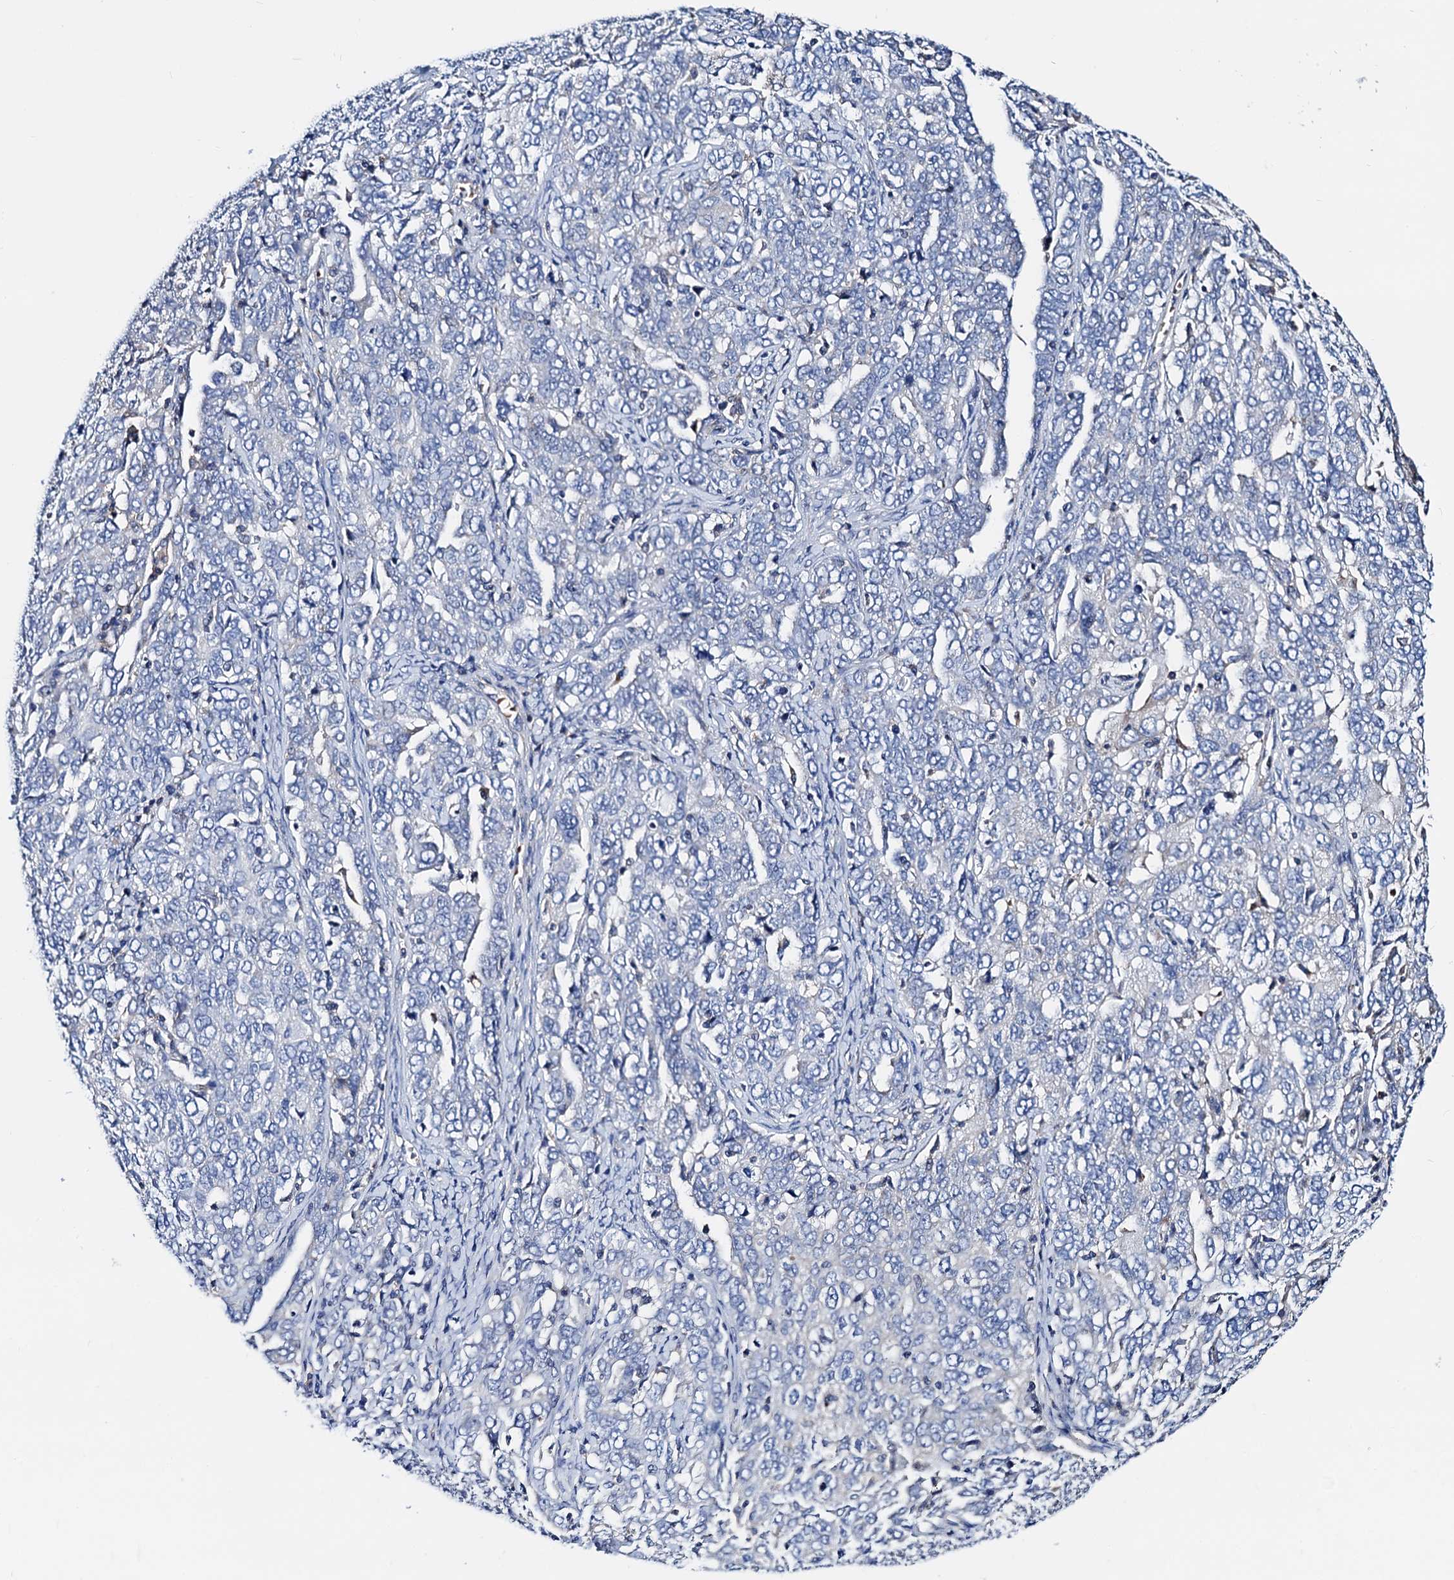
{"staining": {"intensity": "negative", "quantity": "none", "location": "none"}, "tissue": "ovarian cancer", "cell_type": "Tumor cells", "image_type": "cancer", "snomed": [{"axis": "morphology", "description": "Carcinoma, endometroid"}, {"axis": "topography", "description": "Ovary"}], "caption": "This photomicrograph is of ovarian endometroid carcinoma stained with IHC to label a protein in brown with the nuclei are counter-stained blue. There is no expression in tumor cells.", "gene": "GCOM1", "patient": {"sex": "female", "age": 62}}